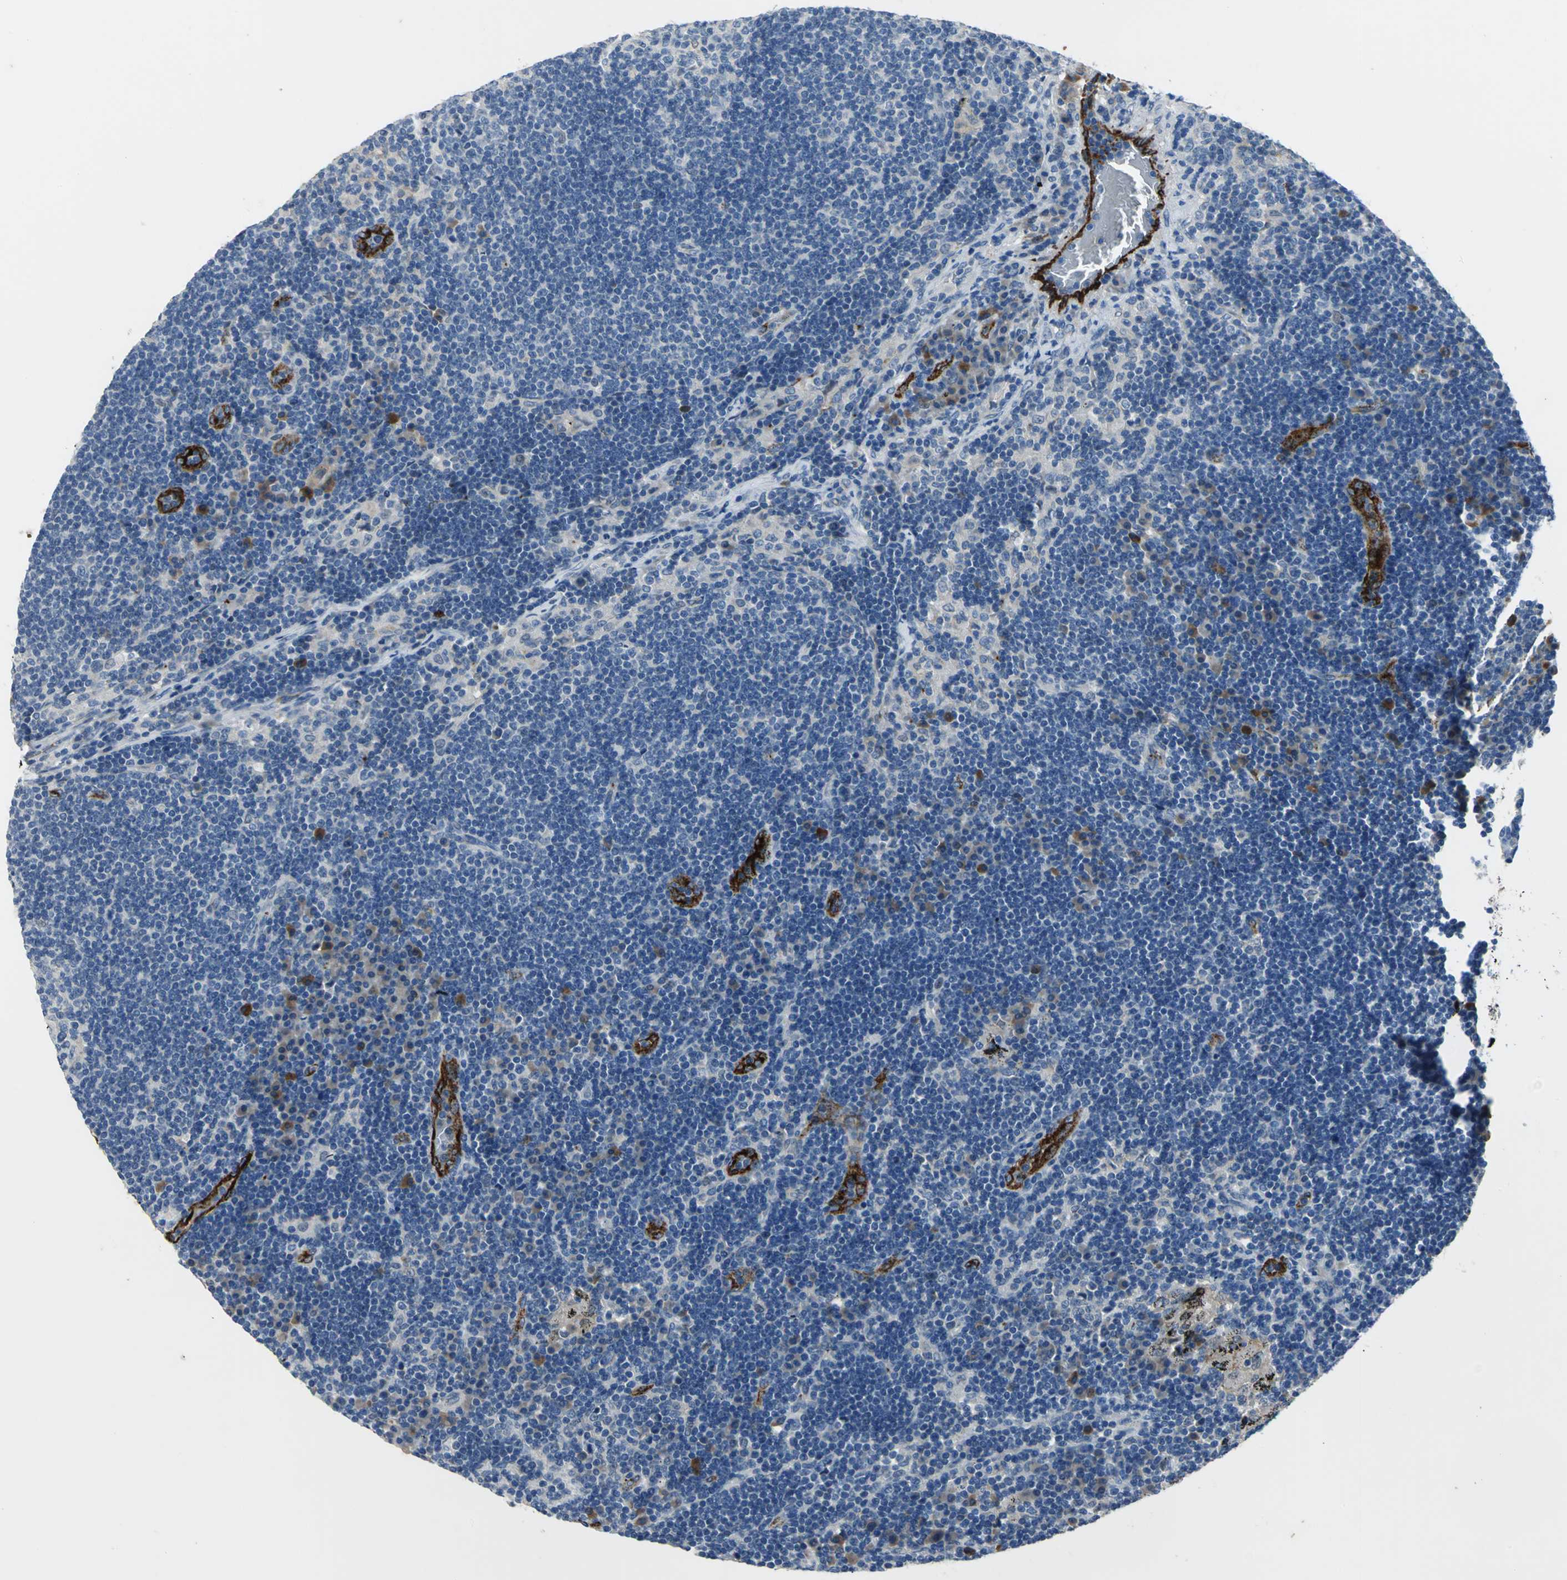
{"staining": {"intensity": "negative", "quantity": "none", "location": "none"}, "tissue": "lymph node", "cell_type": "Germinal center cells", "image_type": "normal", "snomed": [{"axis": "morphology", "description": "Normal tissue, NOS"}, {"axis": "morphology", "description": "Squamous cell carcinoma, metastatic, NOS"}, {"axis": "topography", "description": "Lymph node"}], "caption": "There is no significant staining in germinal center cells of lymph node. The staining was performed using DAB to visualize the protein expression in brown, while the nuclei were stained in blue with hematoxylin (Magnification: 20x).", "gene": "SELP", "patient": {"sex": "female", "age": 53}}